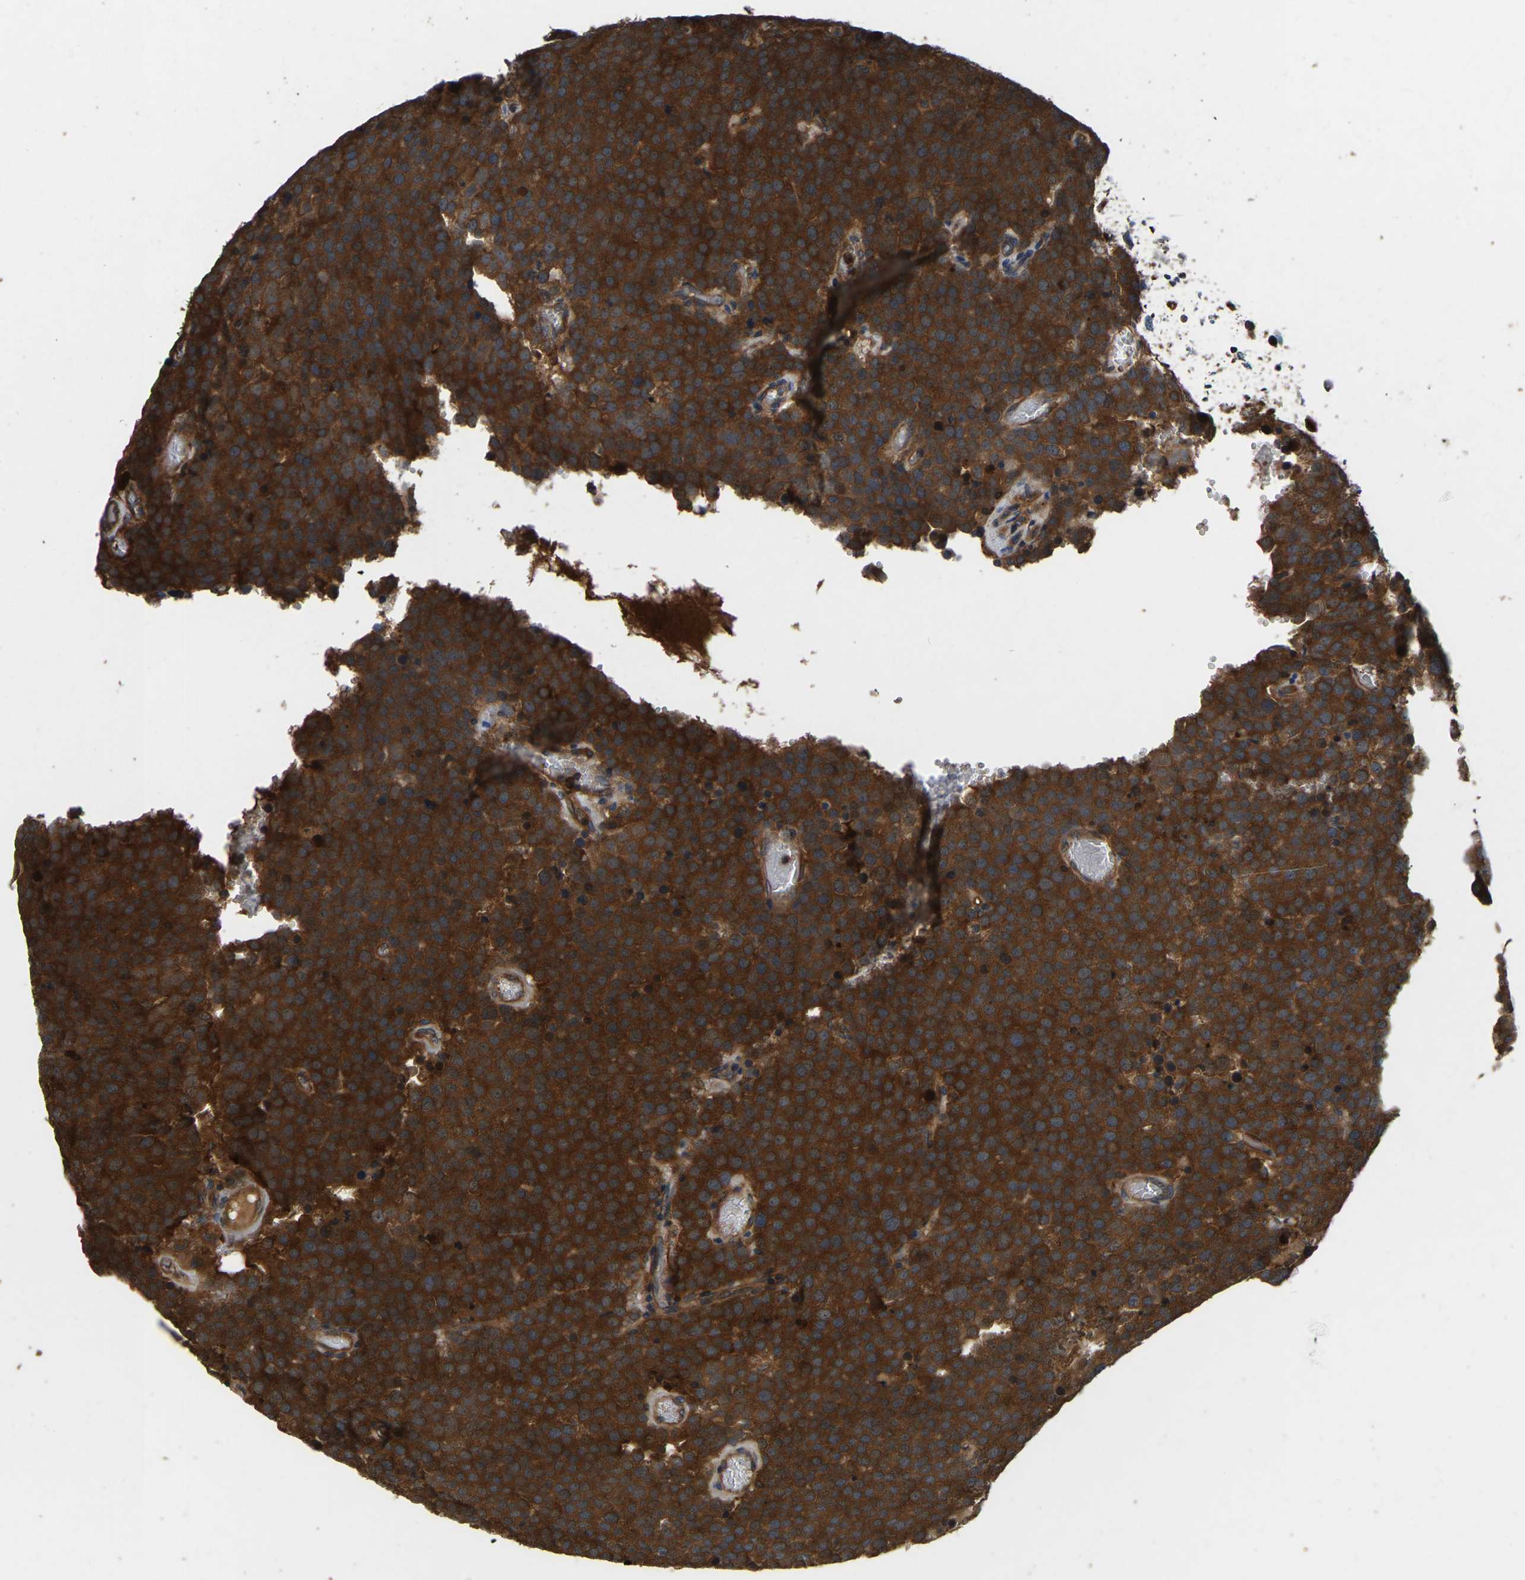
{"staining": {"intensity": "strong", "quantity": ">75%", "location": "cytoplasmic/membranous"}, "tissue": "testis cancer", "cell_type": "Tumor cells", "image_type": "cancer", "snomed": [{"axis": "morphology", "description": "Normal tissue, NOS"}, {"axis": "morphology", "description": "Seminoma, NOS"}, {"axis": "topography", "description": "Testis"}], "caption": "Immunohistochemical staining of human seminoma (testis) reveals high levels of strong cytoplasmic/membranous expression in approximately >75% of tumor cells.", "gene": "GARS1", "patient": {"sex": "male", "age": 71}}